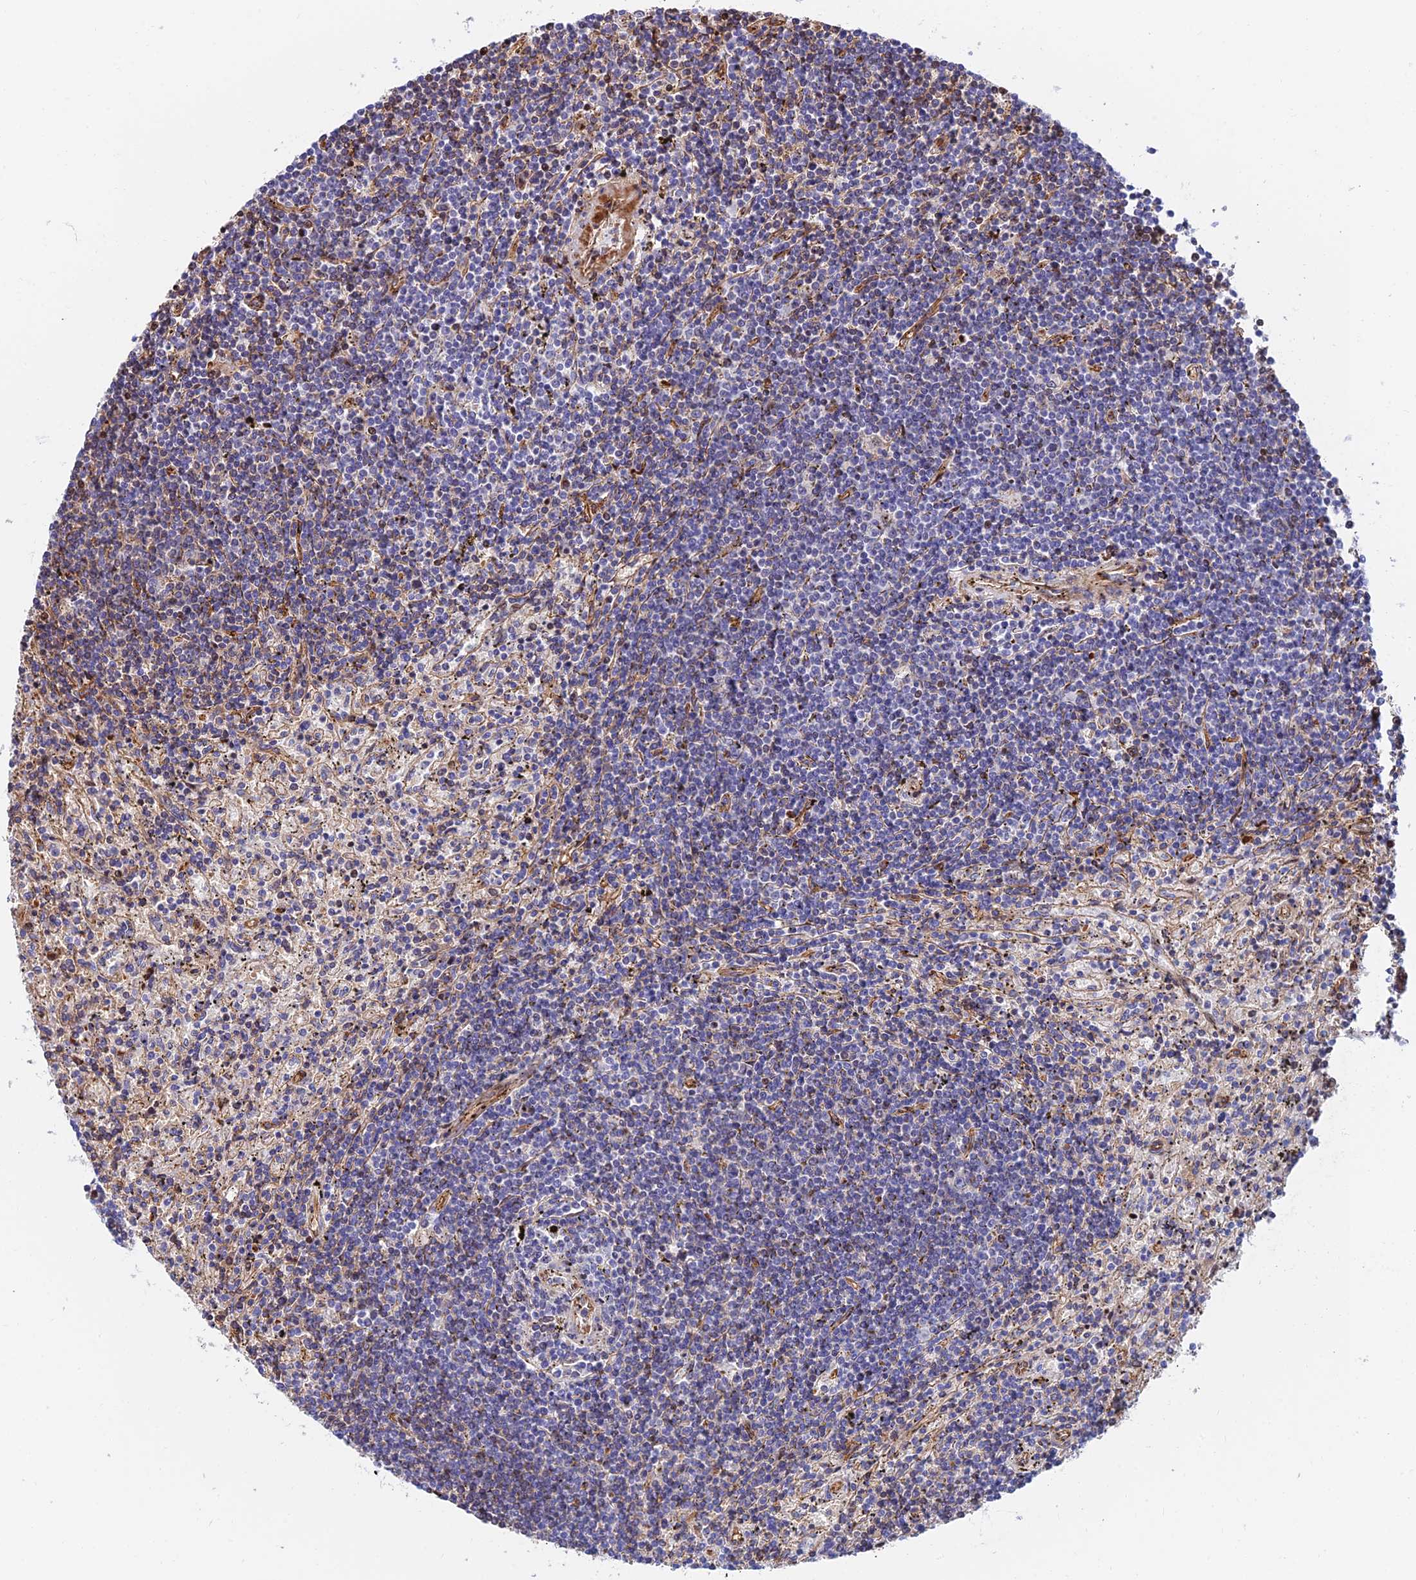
{"staining": {"intensity": "weak", "quantity": "<25%", "location": "nuclear"}, "tissue": "lymphoma", "cell_type": "Tumor cells", "image_type": "cancer", "snomed": [{"axis": "morphology", "description": "Malignant lymphoma, non-Hodgkin's type, Low grade"}, {"axis": "topography", "description": "Spleen"}], "caption": "A high-resolution histopathology image shows IHC staining of lymphoma, which exhibits no significant positivity in tumor cells.", "gene": "ADGRF3", "patient": {"sex": "male", "age": 76}}